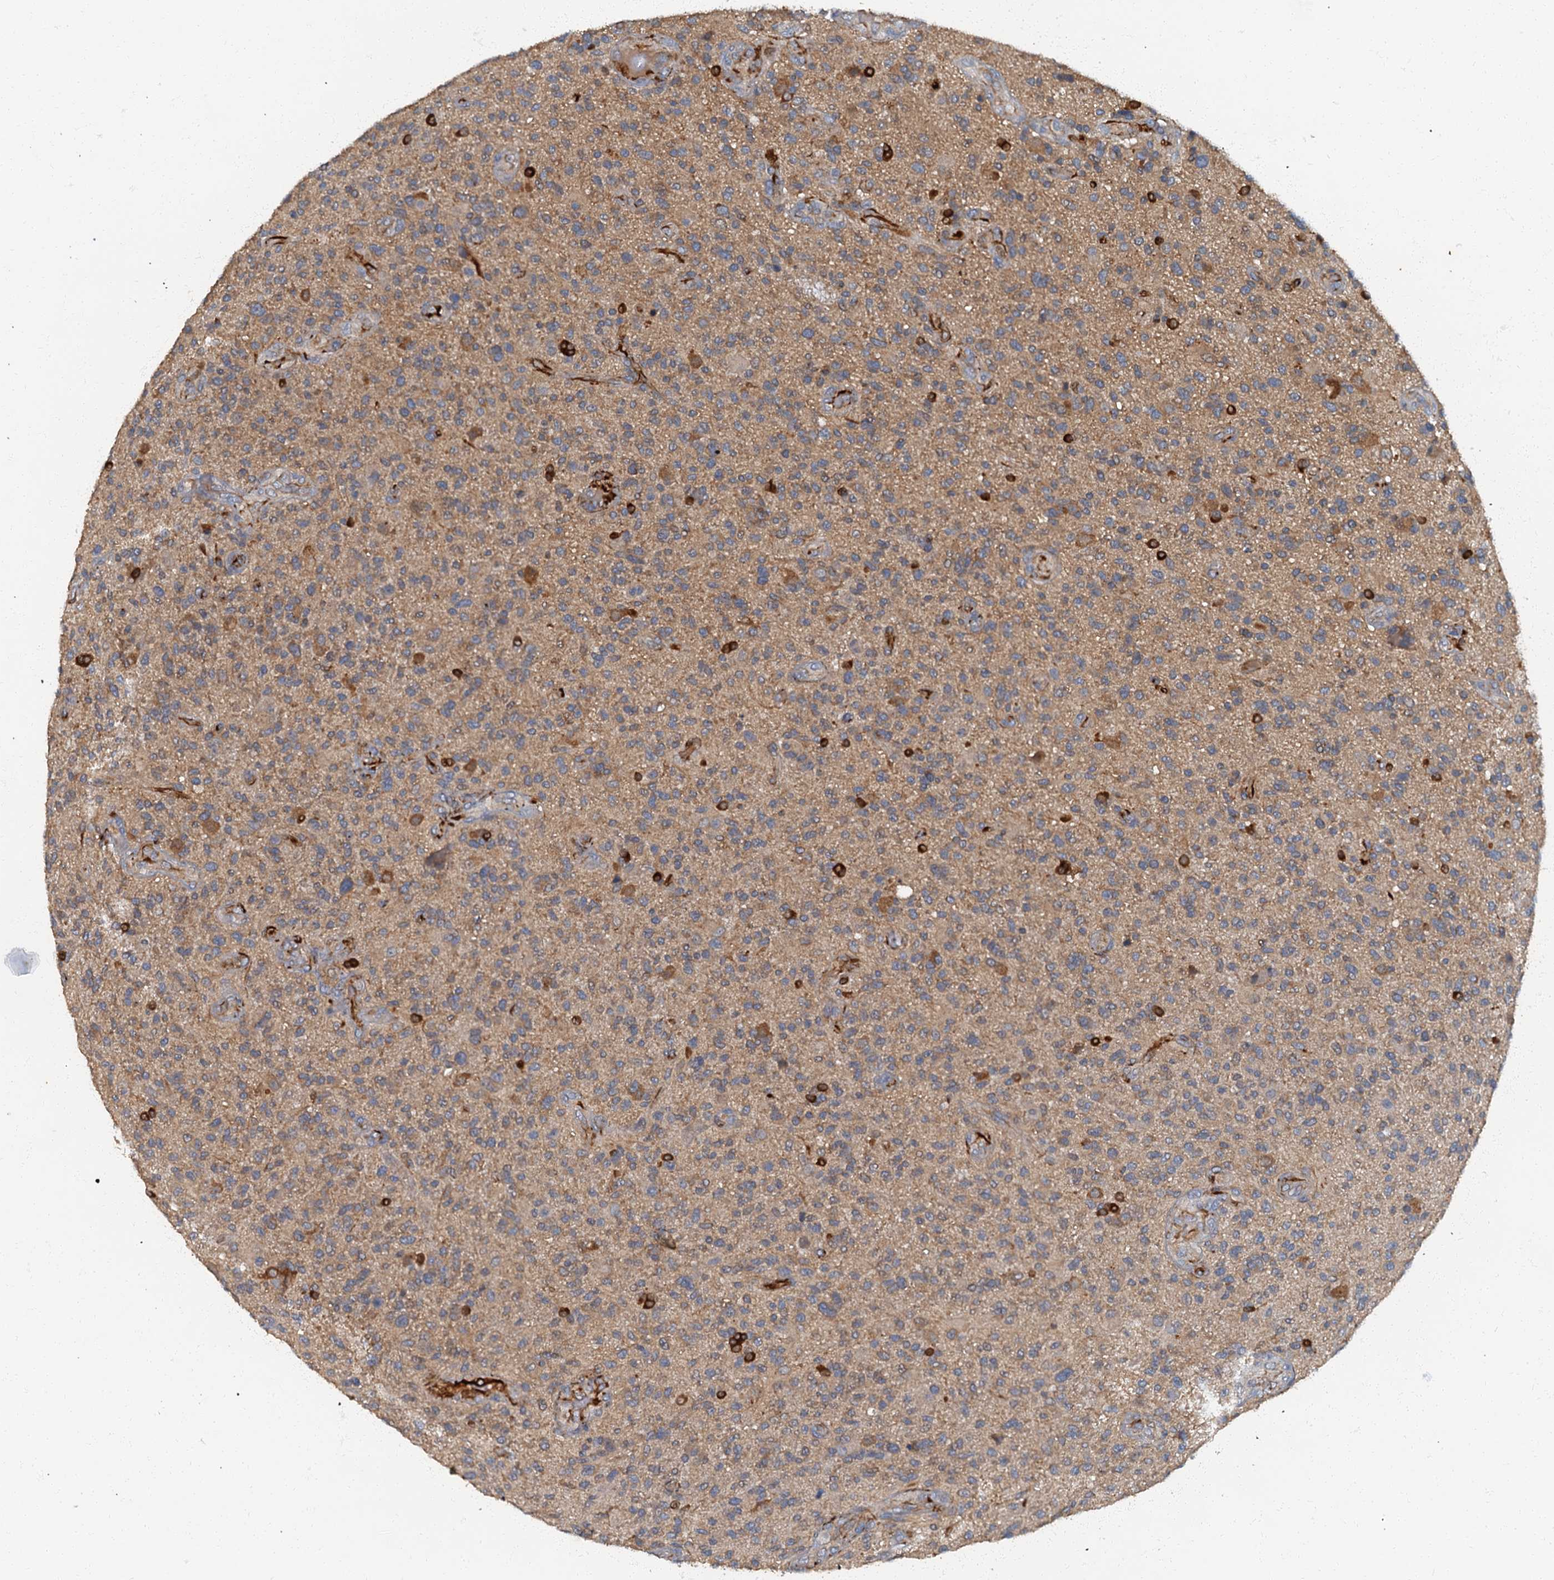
{"staining": {"intensity": "moderate", "quantity": "25%-75%", "location": "cytoplasmic/membranous"}, "tissue": "glioma", "cell_type": "Tumor cells", "image_type": "cancer", "snomed": [{"axis": "morphology", "description": "Glioma, malignant, High grade"}, {"axis": "topography", "description": "Brain"}], "caption": "A photomicrograph of glioma stained for a protein reveals moderate cytoplasmic/membranous brown staining in tumor cells. The staining was performed using DAB (3,3'-diaminobenzidine), with brown indicating positive protein expression. Nuclei are stained blue with hematoxylin.", "gene": "ARL11", "patient": {"sex": "male", "age": 47}}